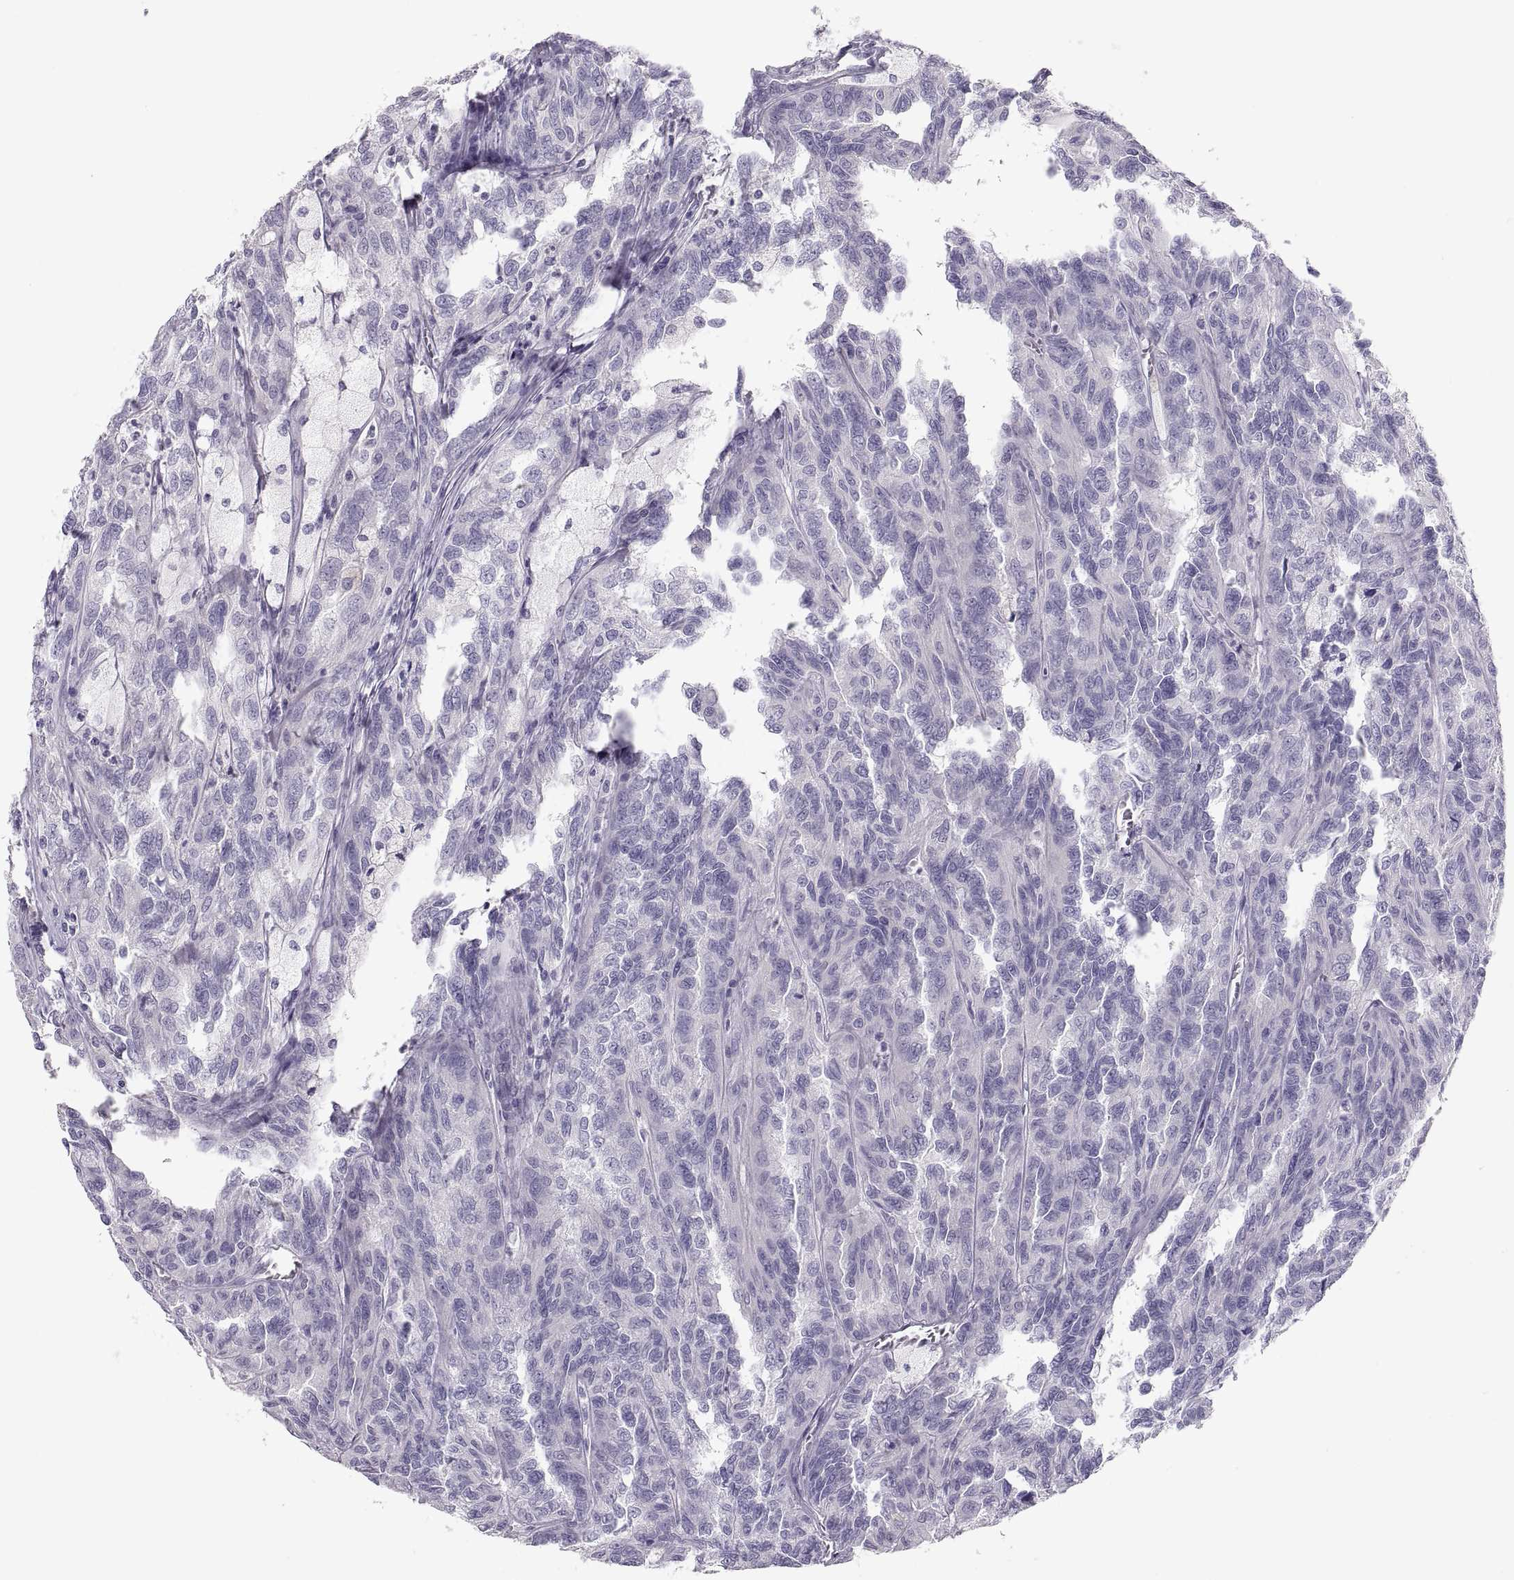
{"staining": {"intensity": "negative", "quantity": "none", "location": "none"}, "tissue": "renal cancer", "cell_type": "Tumor cells", "image_type": "cancer", "snomed": [{"axis": "morphology", "description": "Adenocarcinoma, NOS"}, {"axis": "topography", "description": "Kidney"}], "caption": "DAB (3,3'-diaminobenzidine) immunohistochemical staining of renal cancer (adenocarcinoma) reveals no significant positivity in tumor cells. (DAB (3,3'-diaminobenzidine) immunohistochemistry, high magnification).", "gene": "MAGEB2", "patient": {"sex": "male", "age": 79}}